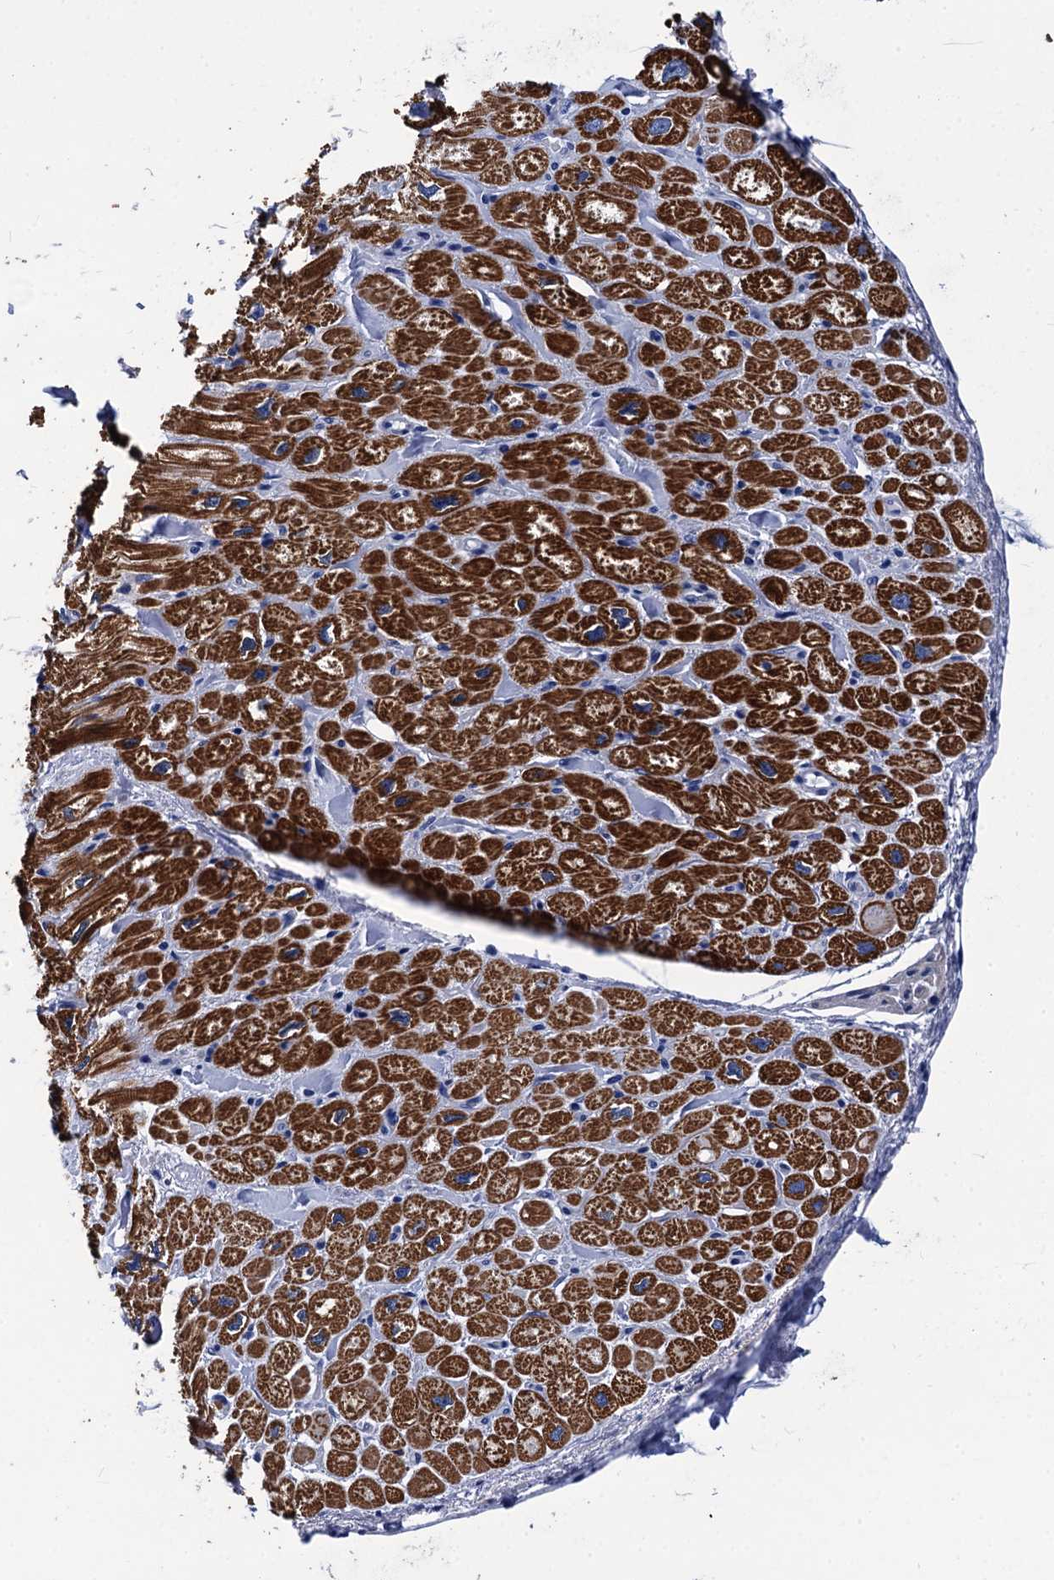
{"staining": {"intensity": "strong", "quantity": ">75%", "location": "cytoplasmic/membranous"}, "tissue": "heart muscle", "cell_type": "Cardiomyocytes", "image_type": "normal", "snomed": [{"axis": "morphology", "description": "Normal tissue, NOS"}, {"axis": "topography", "description": "Heart"}], "caption": "Immunohistochemical staining of unremarkable heart muscle reveals >75% levels of strong cytoplasmic/membranous protein expression in approximately >75% of cardiomyocytes.", "gene": "MYBPC3", "patient": {"sex": "male", "age": 65}}